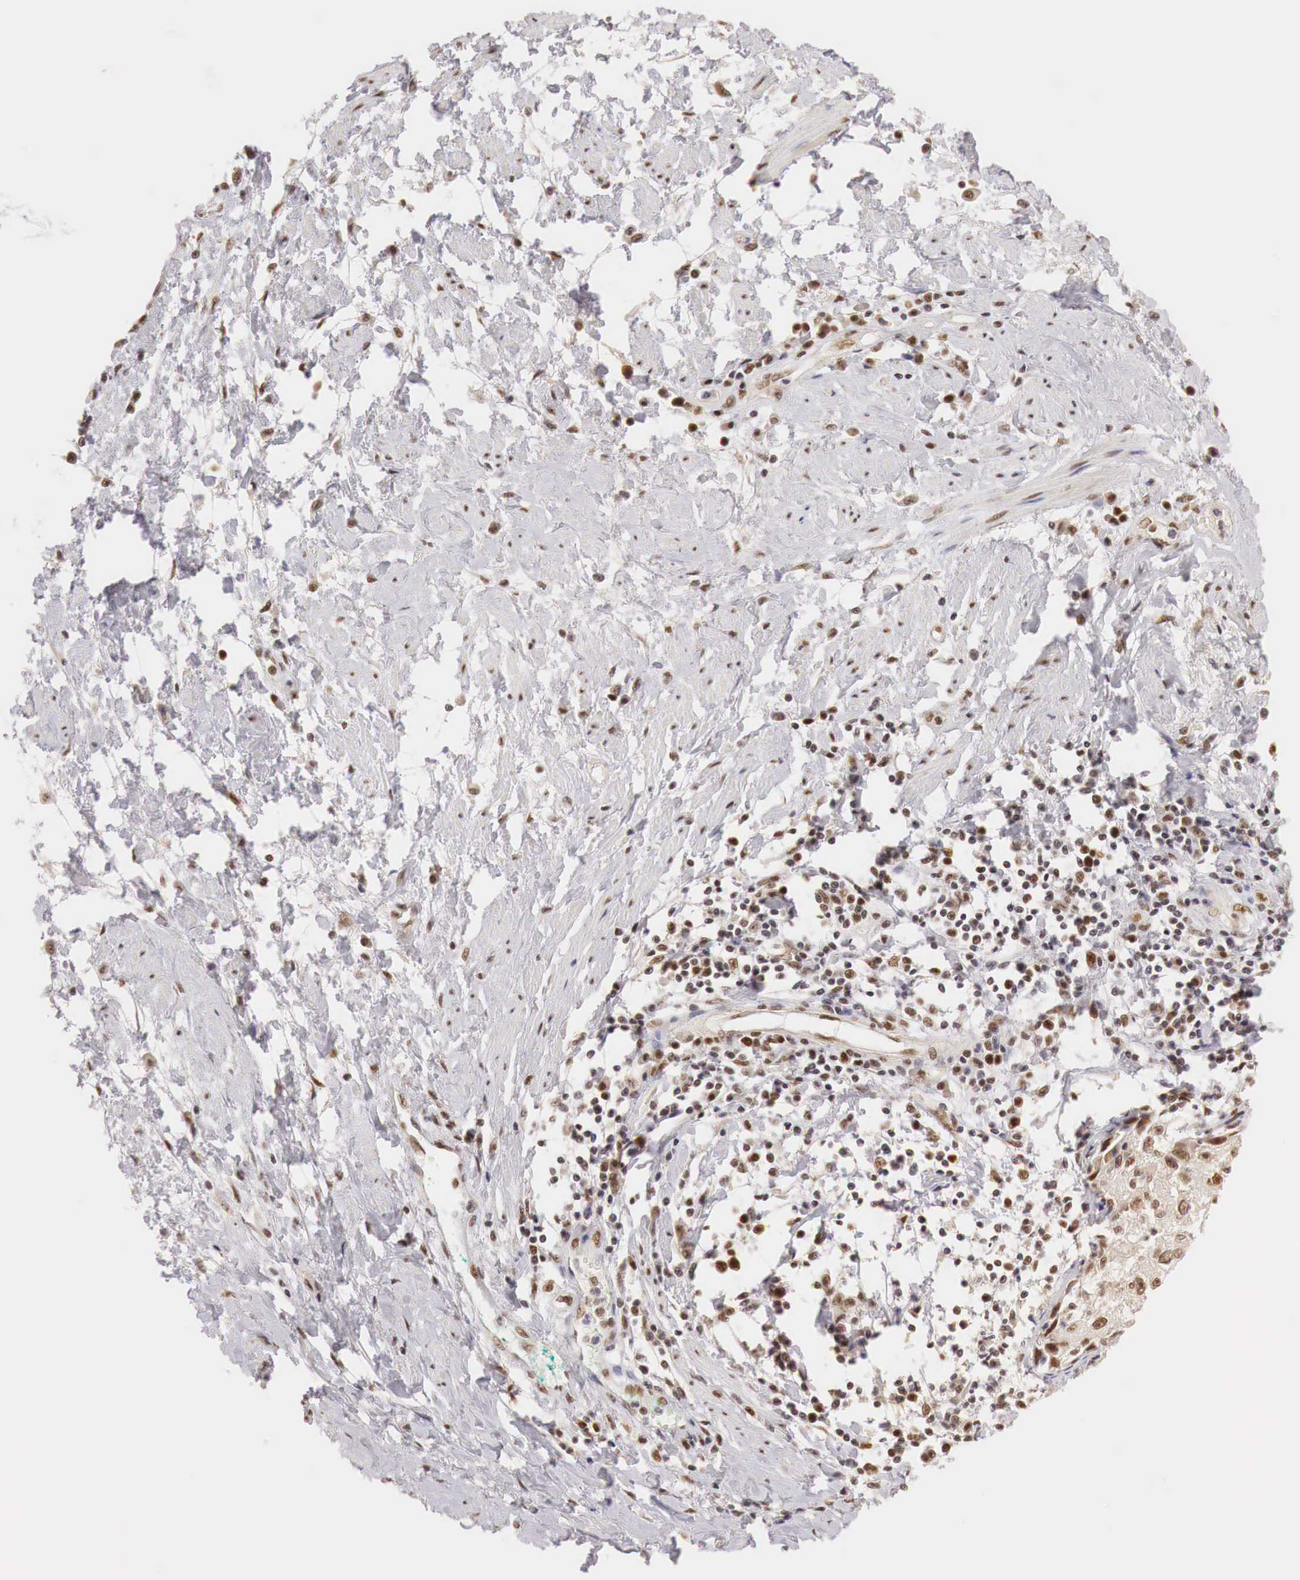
{"staining": {"intensity": "weak", "quantity": ">75%", "location": "cytoplasmic/membranous,nuclear"}, "tissue": "cervical cancer", "cell_type": "Tumor cells", "image_type": "cancer", "snomed": [{"axis": "morphology", "description": "Squamous cell carcinoma, NOS"}, {"axis": "topography", "description": "Cervix"}], "caption": "Squamous cell carcinoma (cervical) was stained to show a protein in brown. There is low levels of weak cytoplasmic/membranous and nuclear staining in approximately >75% of tumor cells.", "gene": "GPKOW", "patient": {"sex": "female", "age": 57}}